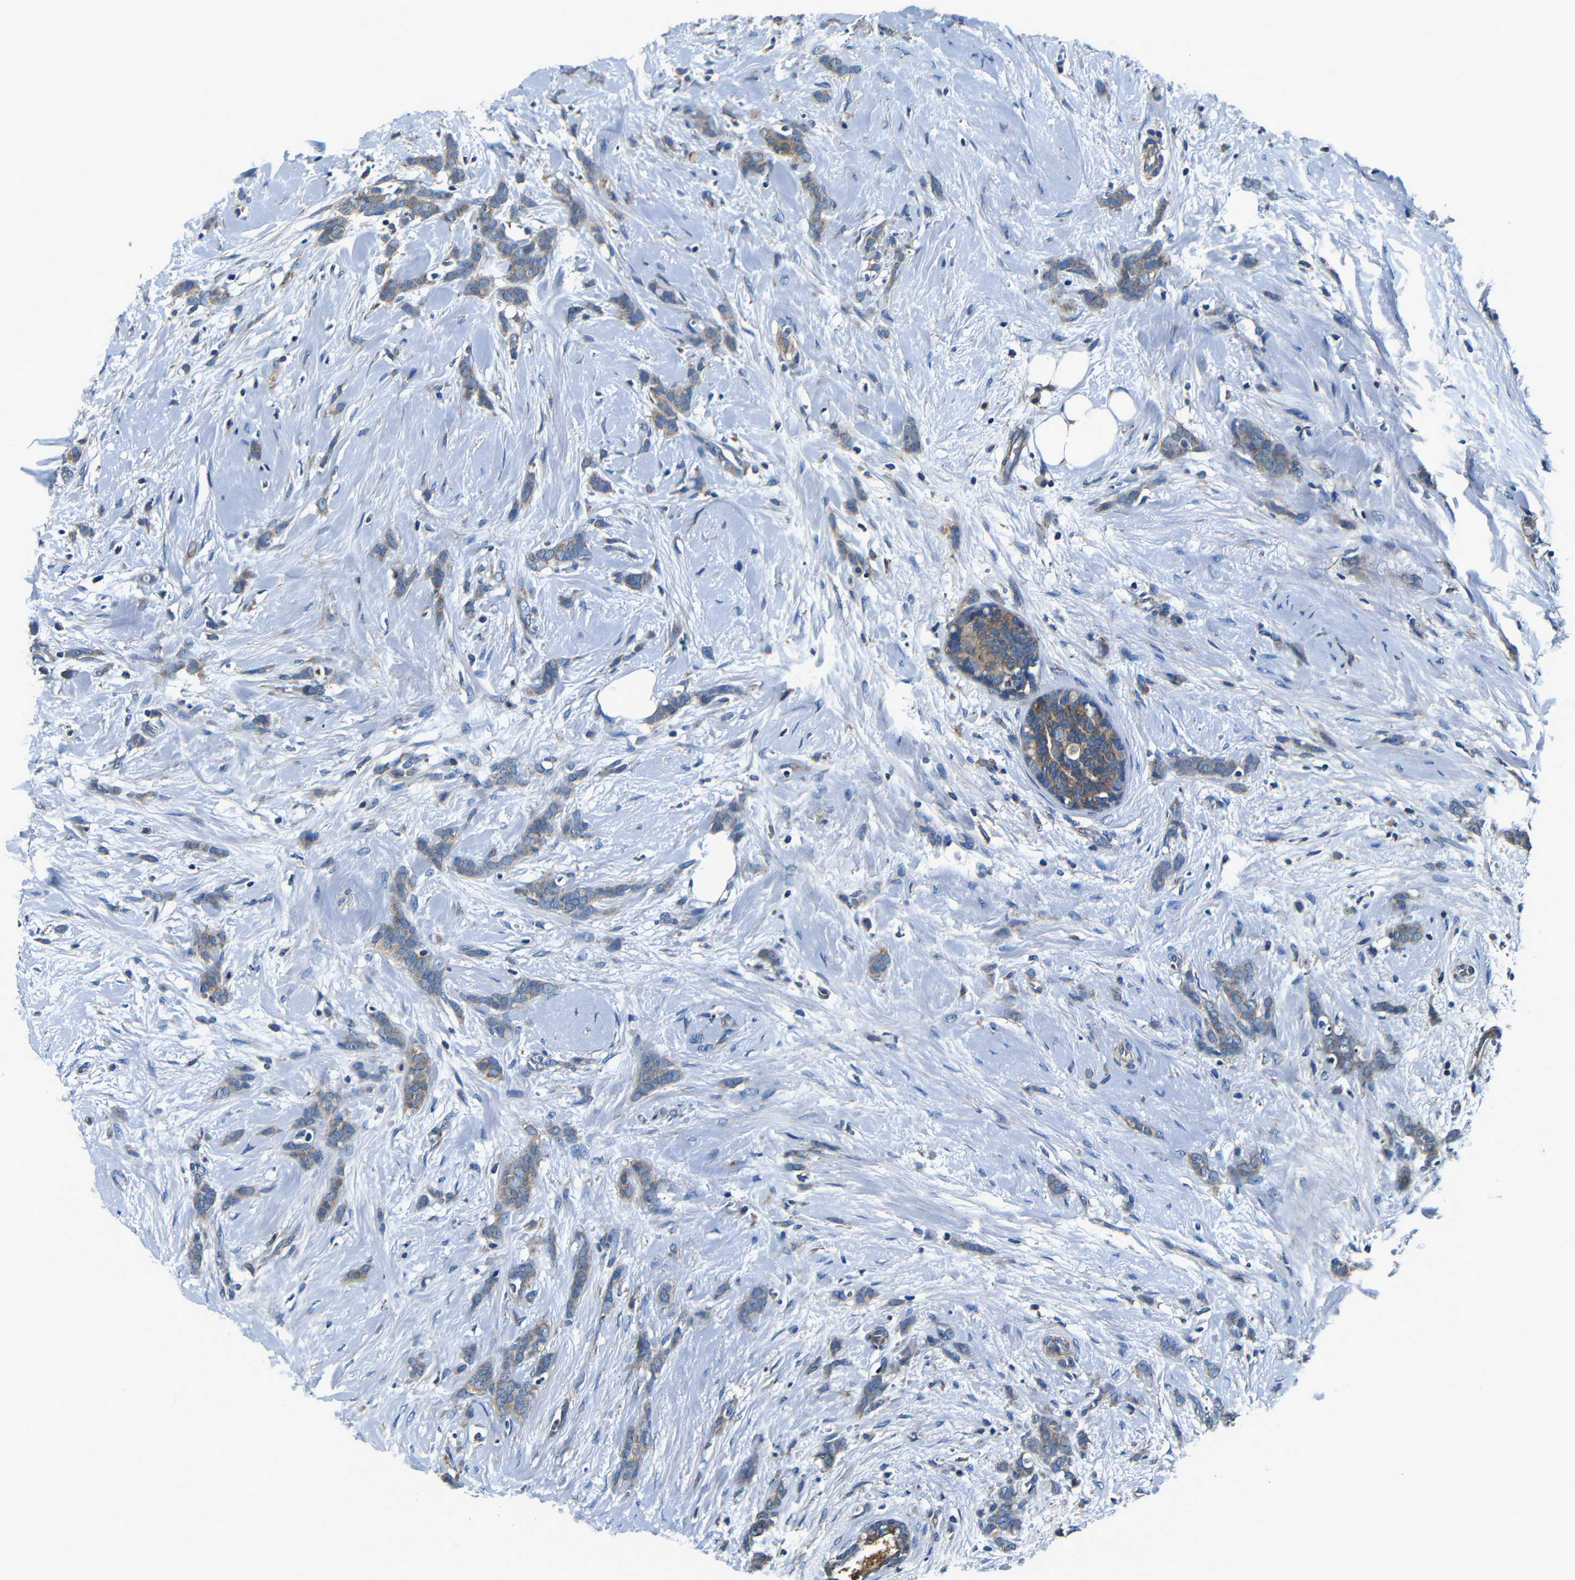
{"staining": {"intensity": "weak", "quantity": ">75%", "location": "cytoplasmic/membranous"}, "tissue": "breast cancer", "cell_type": "Tumor cells", "image_type": "cancer", "snomed": [{"axis": "morphology", "description": "Lobular carcinoma, in situ"}, {"axis": "morphology", "description": "Lobular carcinoma"}, {"axis": "topography", "description": "Breast"}], "caption": "Immunohistochemistry (IHC) micrograph of neoplastic tissue: human breast lobular carcinoma in situ stained using immunohistochemistry reveals low levels of weak protein expression localized specifically in the cytoplasmic/membranous of tumor cells, appearing as a cytoplasmic/membranous brown color.", "gene": "MTX1", "patient": {"sex": "female", "age": 41}}